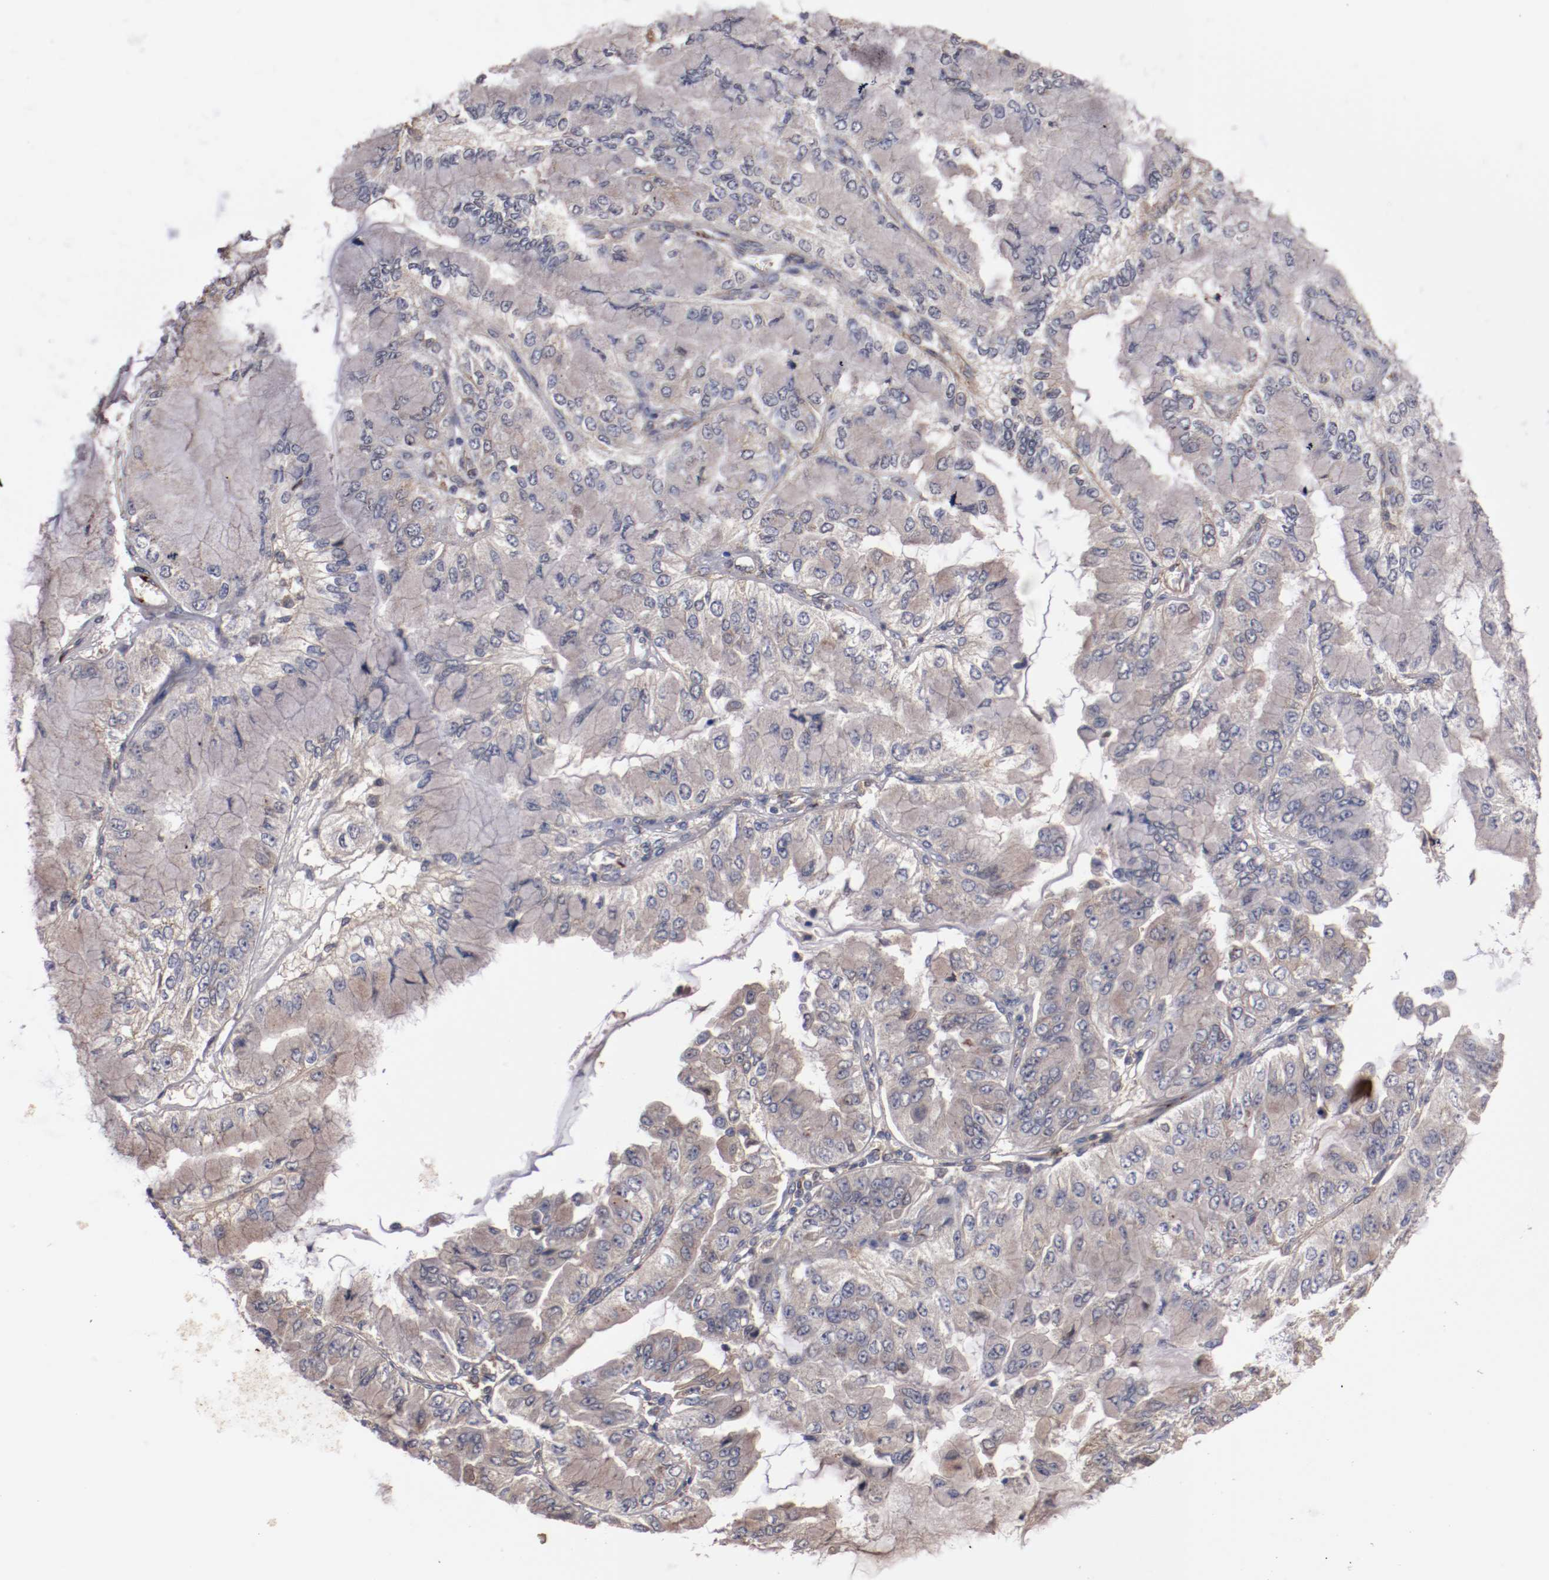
{"staining": {"intensity": "weak", "quantity": ">75%", "location": "cytoplasmic/membranous"}, "tissue": "liver cancer", "cell_type": "Tumor cells", "image_type": "cancer", "snomed": [{"axis": "morphology", "description": "Cholangiocarcinoma"}, {"axis": "topography", "description": "Liver"}], "caption": "The immunohistochemical stain shows weak cytoplasmic/membranous positivity in tumor cells of liver cancer (cholangiocarcinoma) tissue. Immunohistochemistry stains the protein in brown and the nuclei are stained blue.", "gene": "DIPK2B", "patient": {"sex": "female", "age": 79}}